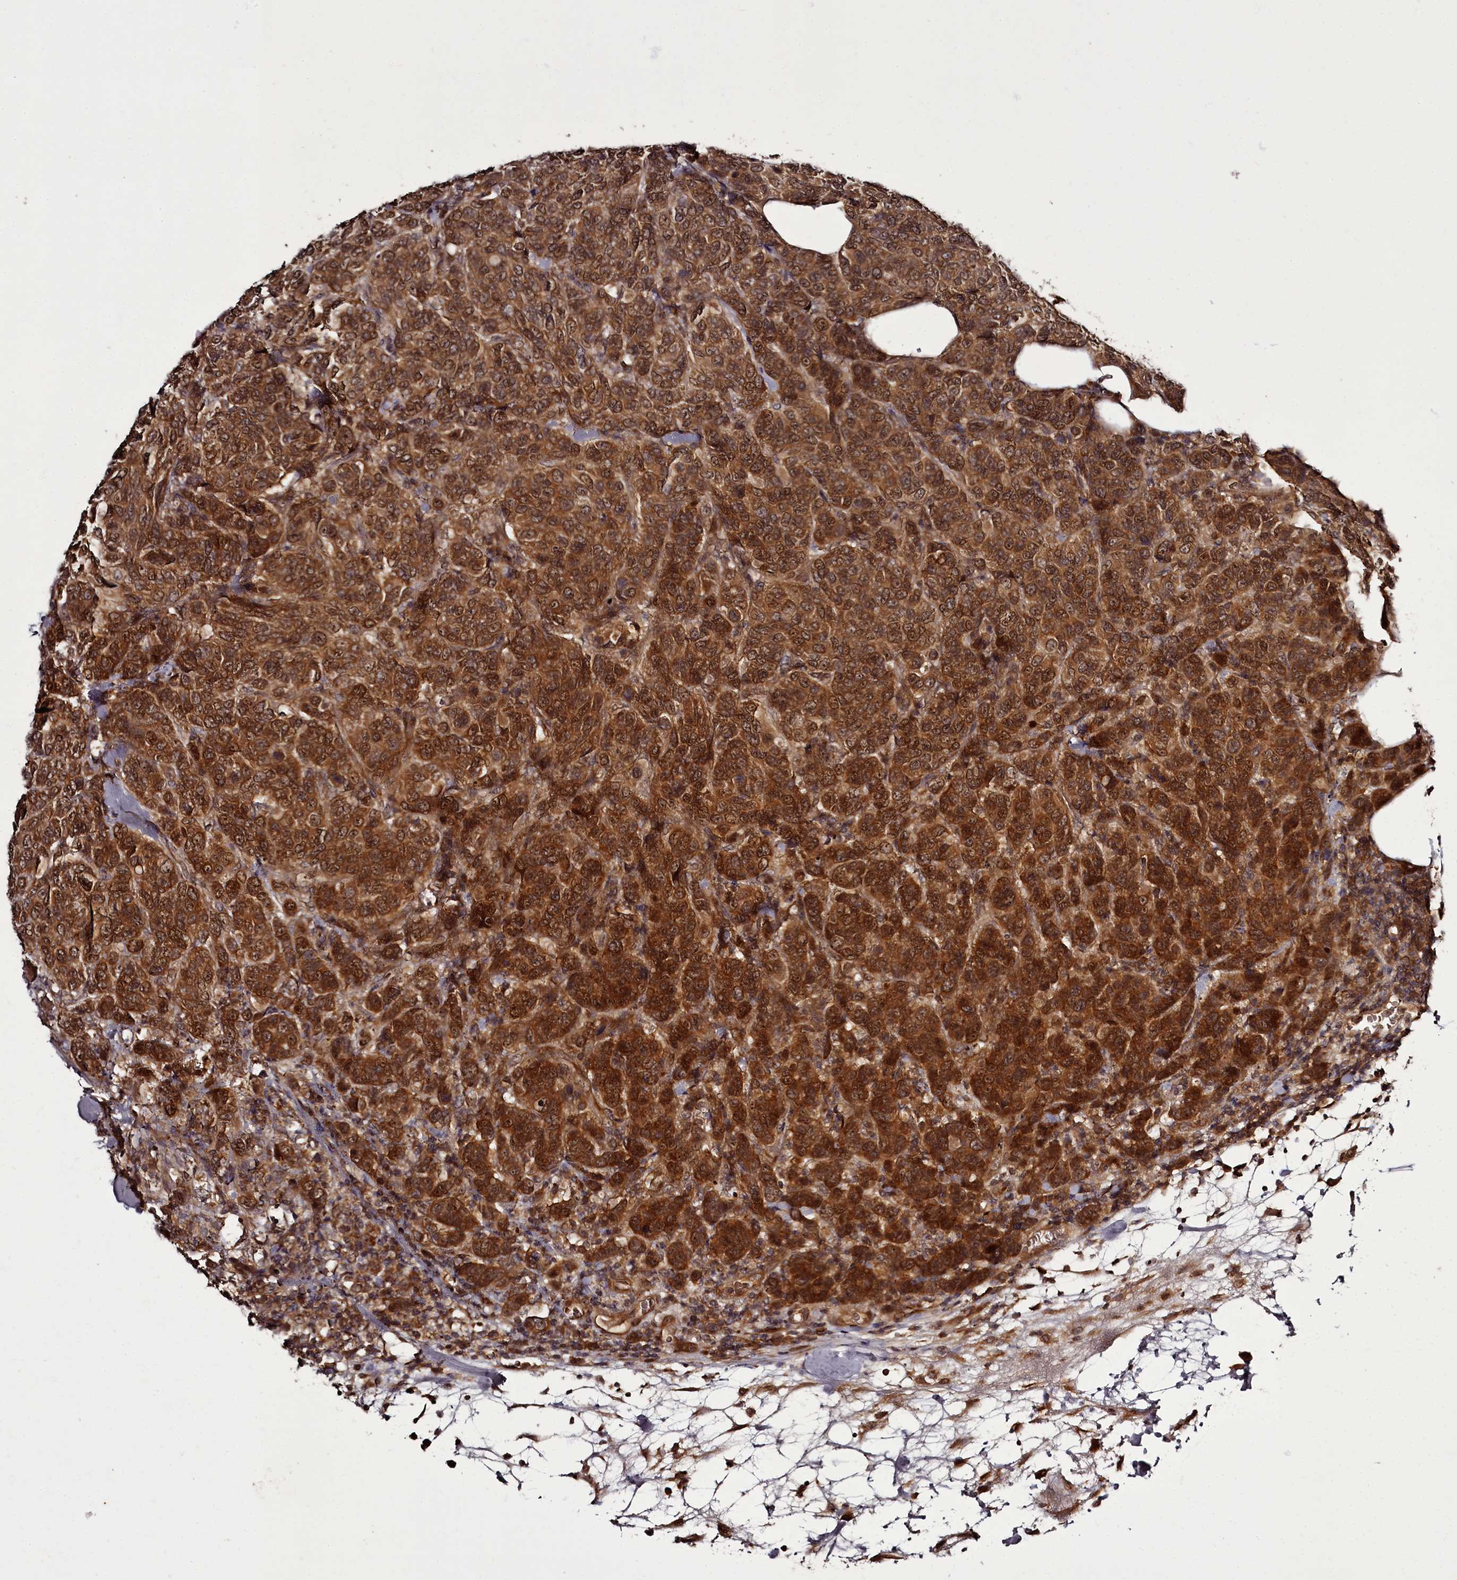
{"staining": {"intensity": "strong", "quantity": ">75%", "location": "cytoplasmic/membranous,nuclear"}, "tissue": "breast cancer", "cell_type": "Tumor cells", "image_type": "cancer", "snomed": [{"axis": "morphology", "description": "Duct carcinoma"}, {"axis": "topography", "description": "Breast"}], "caption": "There is high levels of strong cytoplasmic/membranous and nuclear expression in tumor cells of intraductal carcinoma (breast), as demonstrated by immunohistochemical staining (brown color).", "gene": "PCBP2", "patient": {"sex": "female", "age": 55}}